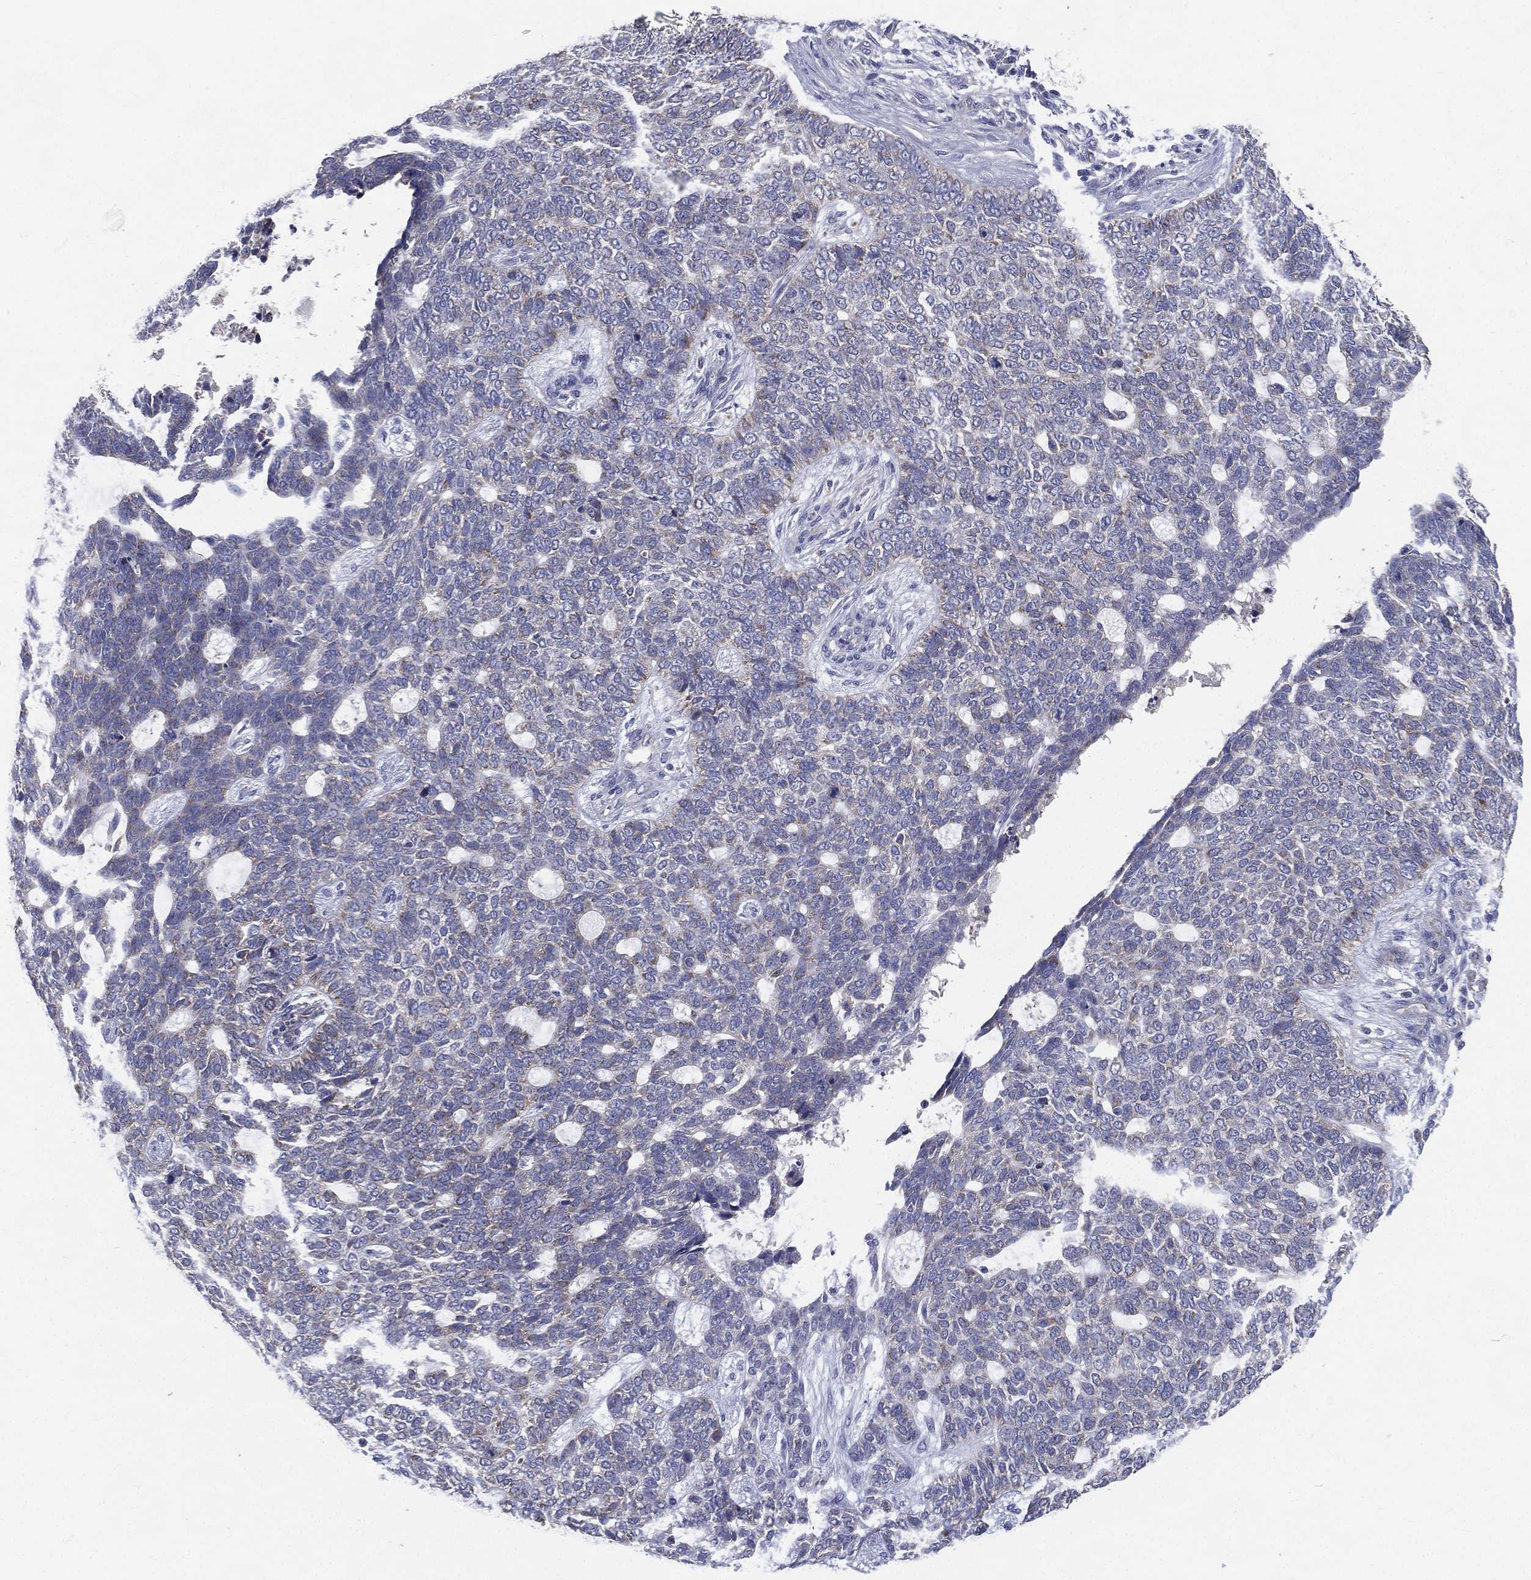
{"staining": {"intensity": "weak", "quantity": "25%-75%", "location": "cytoplasmic/membranous"}, "tissue": "skin cancer", "cell_type": "Tumor cells", "image_type": "cancer", "snomed": [{"axis": "morphology", "description": "Basal cell carcinoma"}, {"axis": "topography", "description": "Skin"}], "caption": "Immunohistochemical staining of human basal cell carcinoma (skin) displays weak cytoplasmic/membranous protein expression in about 25%-75% of tumor cells. (IHC, brightfield microscopy, high magnification).", "gene": "PWWP3A", "patient": {"sex": "female", "age": 69}}